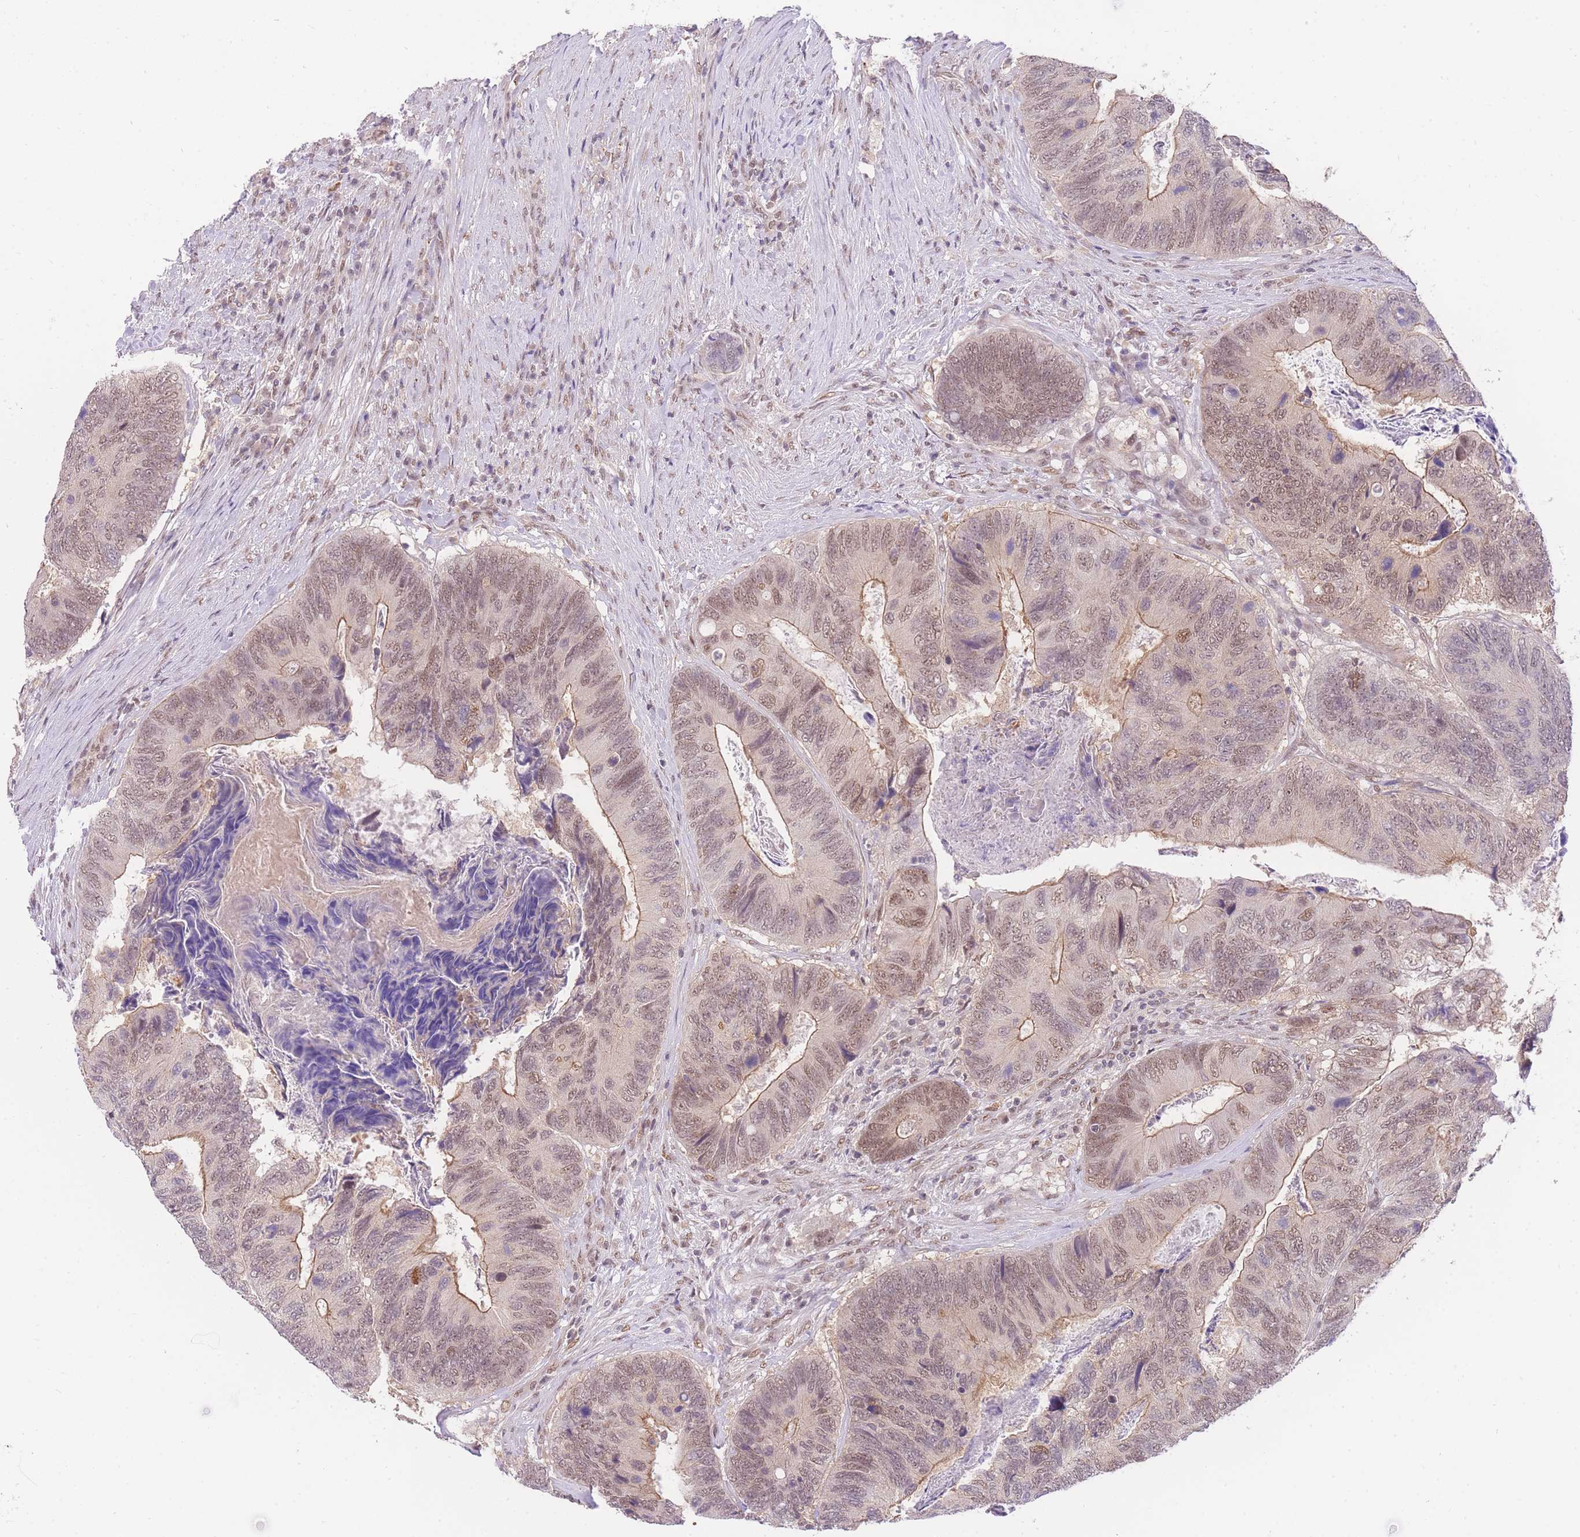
{"staining": {"intensity": "weak", "quantity": "25%-75%", "location": "nuclear"}, "tissue": "colorectal cancer", "cell_type": "Tumor cells", "image_type": "cancer", "snomed": [{"axis": "morphology", "description": "Adenocarcinoma, NOS"}, {"axis": "topography", "description": "Colon"}], "caption": "DAB immunohistochemical staining of human colorectal cancer displays weak nuclear protein expression in approximately 25%-75% of tumor cells. (DAB IHC, brown staining for protein, blue staining for nuclei).", "gene": "UBXN7", "patient": {"sex": "female", "age": 67}}